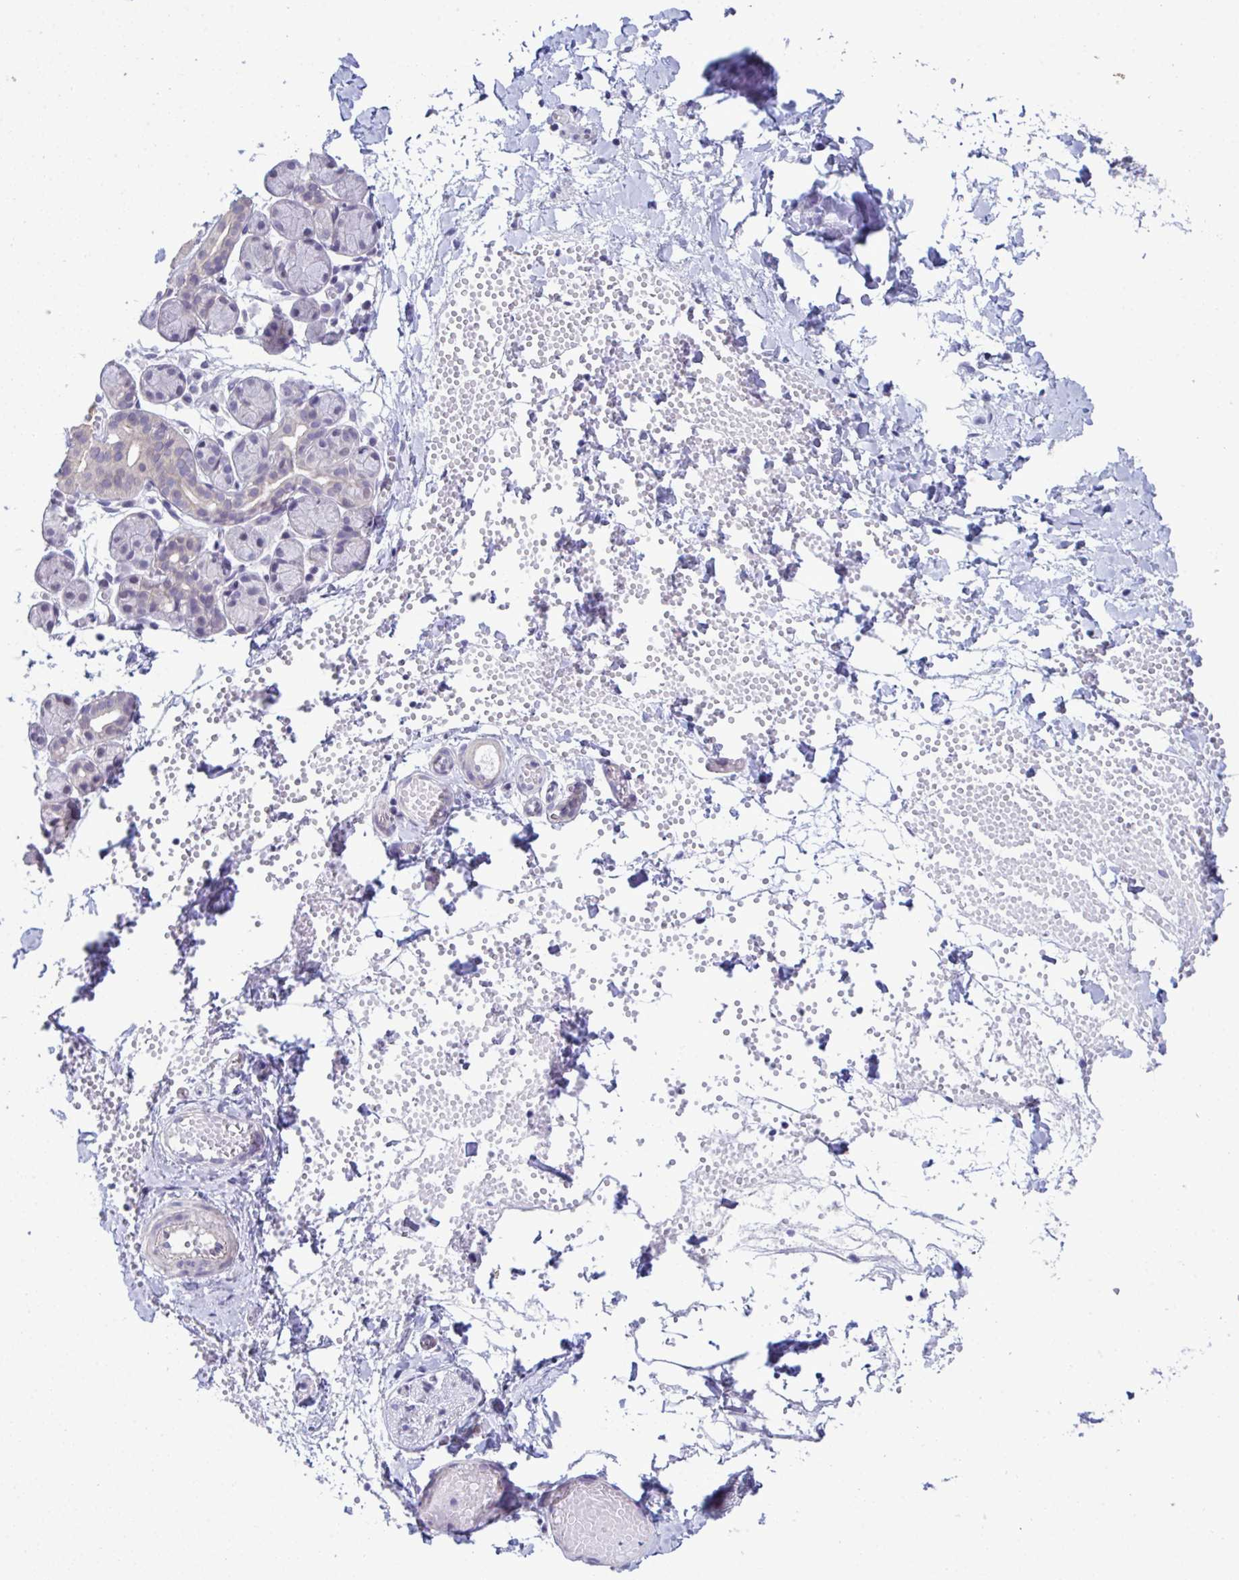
{"staining": {"intensity": "negative", "quantity": "none", "location": "none"}, "tissue": "salivary gland", "cell_type": "Glandular cells", "image_type": "normal", "snomed": [{"axis": "morphology", "description": "Normal tissue, NOS"}, {"axis": "morphology", "description": "Inflammation, NOS"}, {"axis": "topography", "description": "Lymph node"}, {"axis": "topography", "description": "Salivary gland"}], "caption": "DAB immunohistochemical staining of normal salivary gland shows no significant positivity in glandular cells. (Stains: DAB (3,3'-diaminobenzidine) IHC with hematoxylin counter stain, Microscopy: brightfield microscopy at high magnification).", "gene": "ATP6V0D2", "patient": {"sex": "male", "age": 3}}